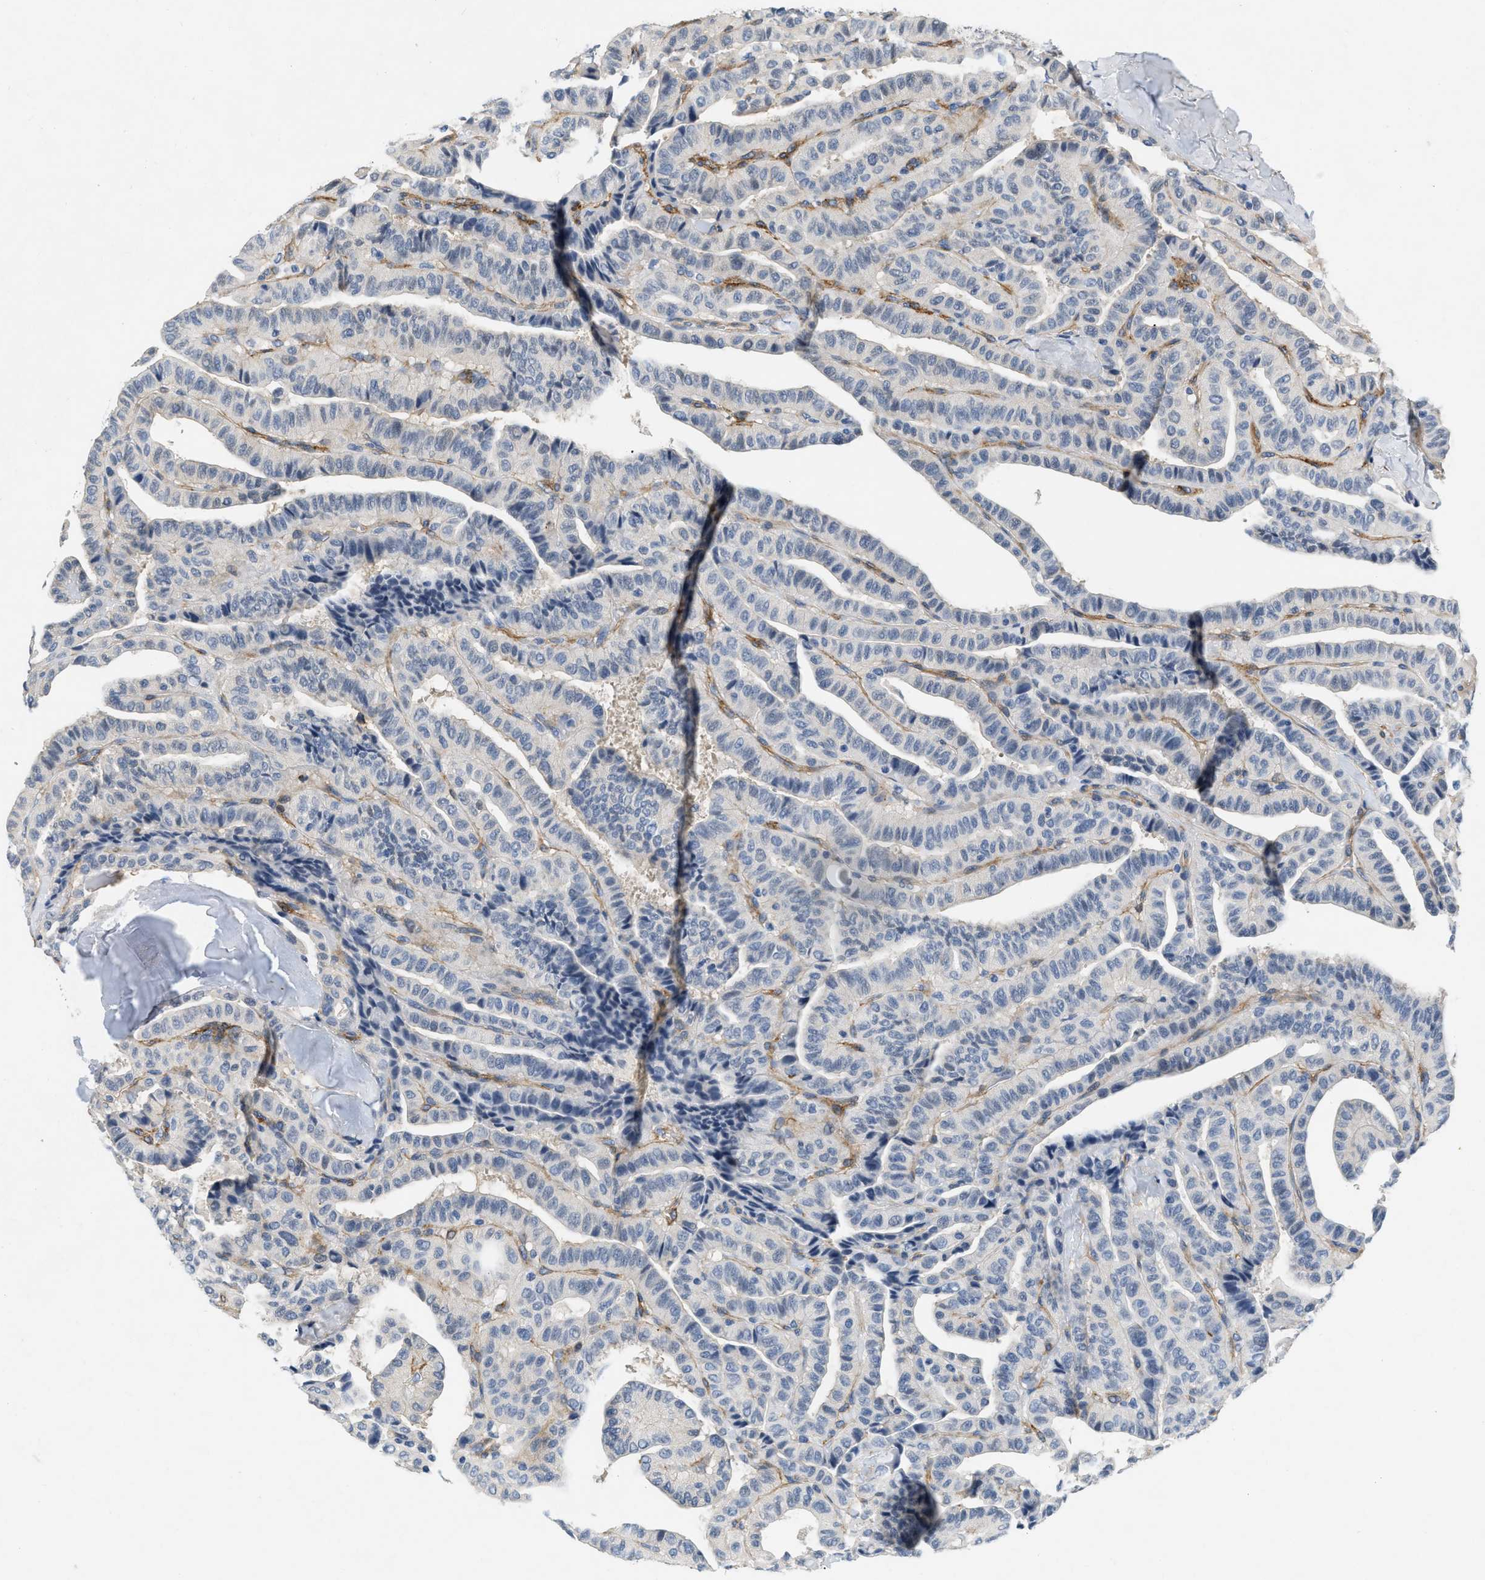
{"staining": {"intensity": "negative", "quantity": "none", "location": "none"}, "tissue": "thyroid cancer", "cell_type": "Tumor cells", "image_type": "cancer", "snomed": [{"axis": "morphology", "description": "Papillary adenocarcinoma, NOS"}, {"axis": "topography", "description": "Thyroid gland"}], "caption": "DAB (3,3'-diaminobenzidine) immunohistochemical staining of thyroid cancer (papillary adenocarcinoma) displays no significant expression in tumor cells. The staining is performed using DAB (3,3'-diaminobenzidine) brown chromogen with nuclei counter-stained in using hematoxylin.", "gene": "PDGFRA", "patient": {"sex": "male", "age": 77}}